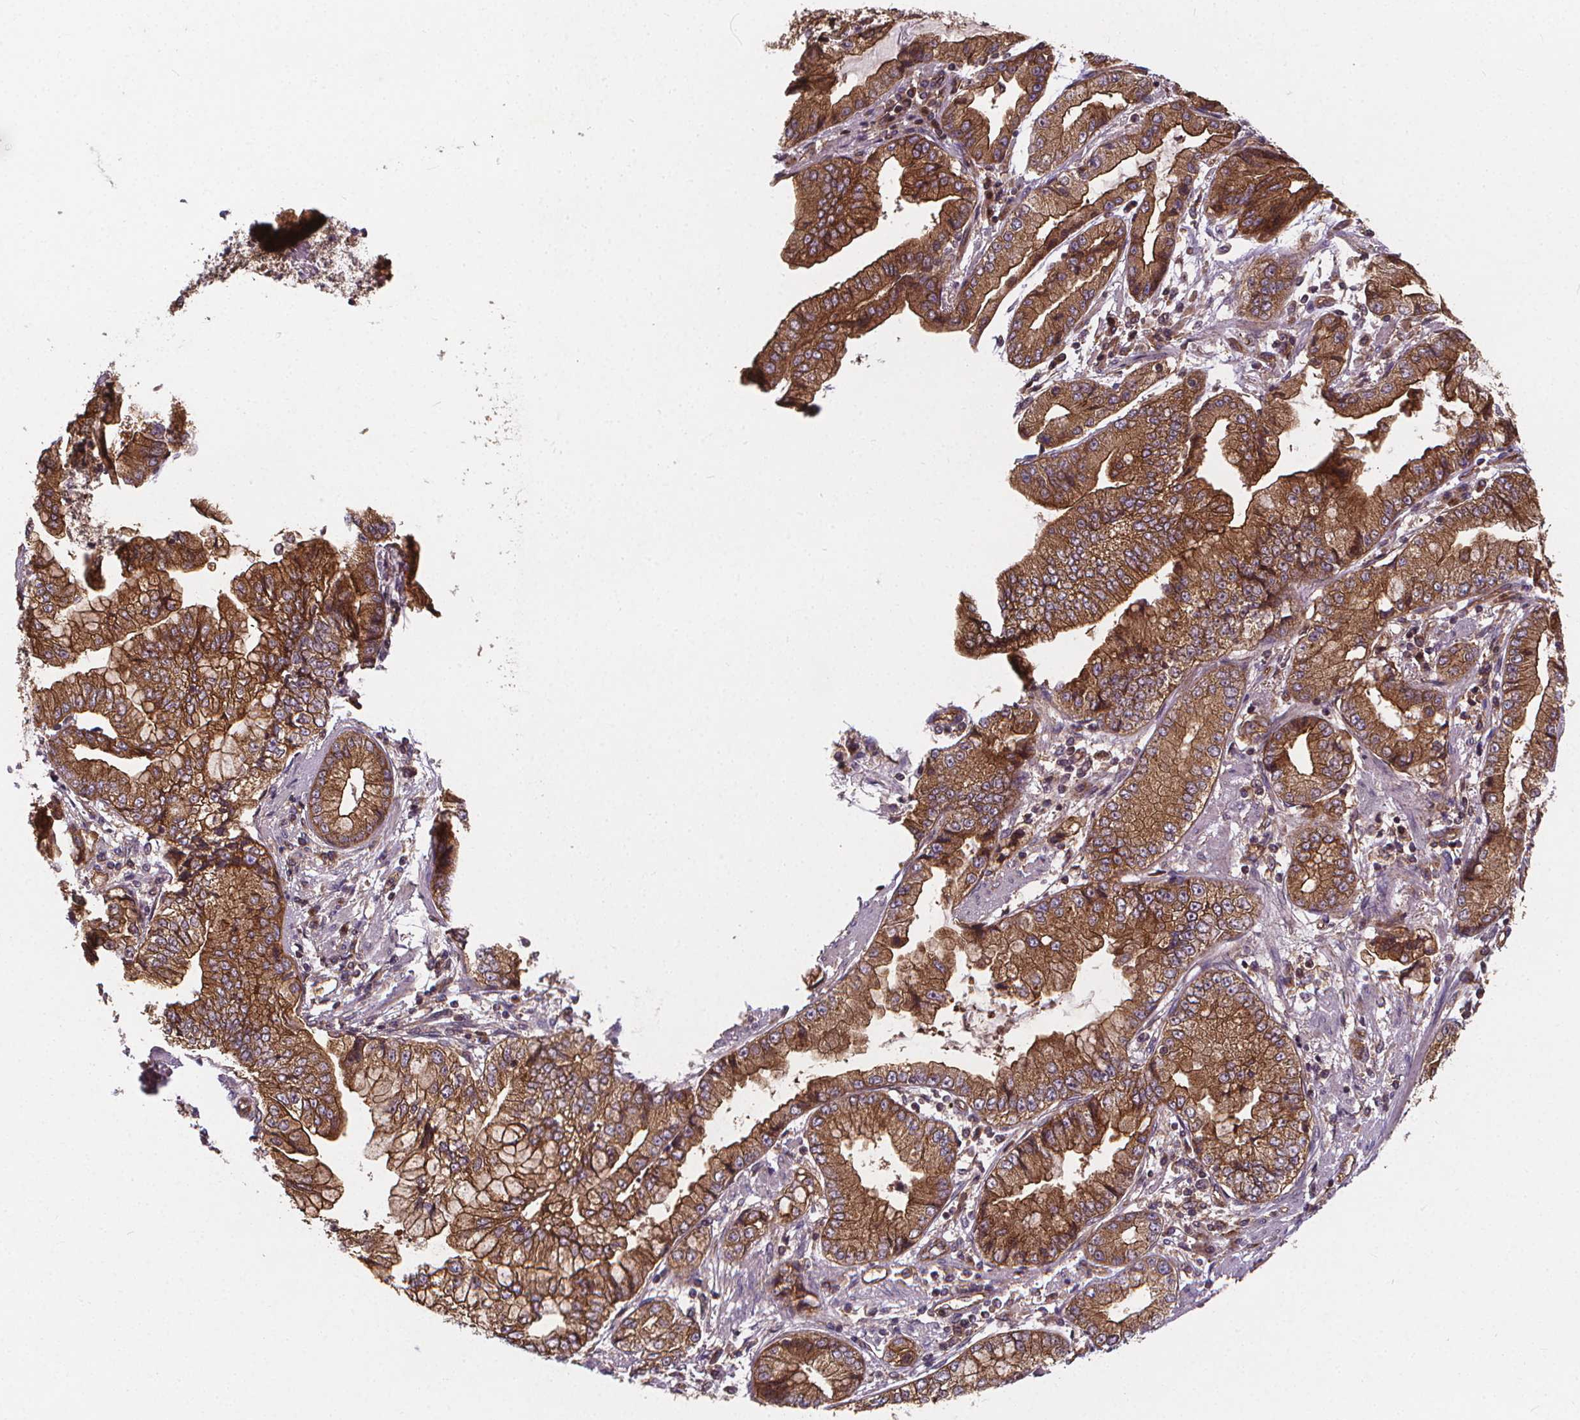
{"staining": {"intensity": "strong", "quantity": ">75%", "location": "cytoplasmic/membranous"}, "tissue": "stomach cancer", "cell_type": "Tumor cells", "image_type": "cancer", "snomed": [{"axis": "morphology", "description": "Adenocarcinoma, NOS"}, {"axis": "topography", "description": "Stomach, upper"}], "caption": "Stomach cancer (adenocarcinoma) stained with IHC reveals strong cytoplasmic/membranous staining in about >75% of tumor cells. The staining was performed using DAB (3,3'-diaminobenzidine), with brown indicating positive protein expression. Nuclei are stained blue with hematoxylin.", "gene": "CLINT1", "patient": {"sex": "female", "age": 74}}